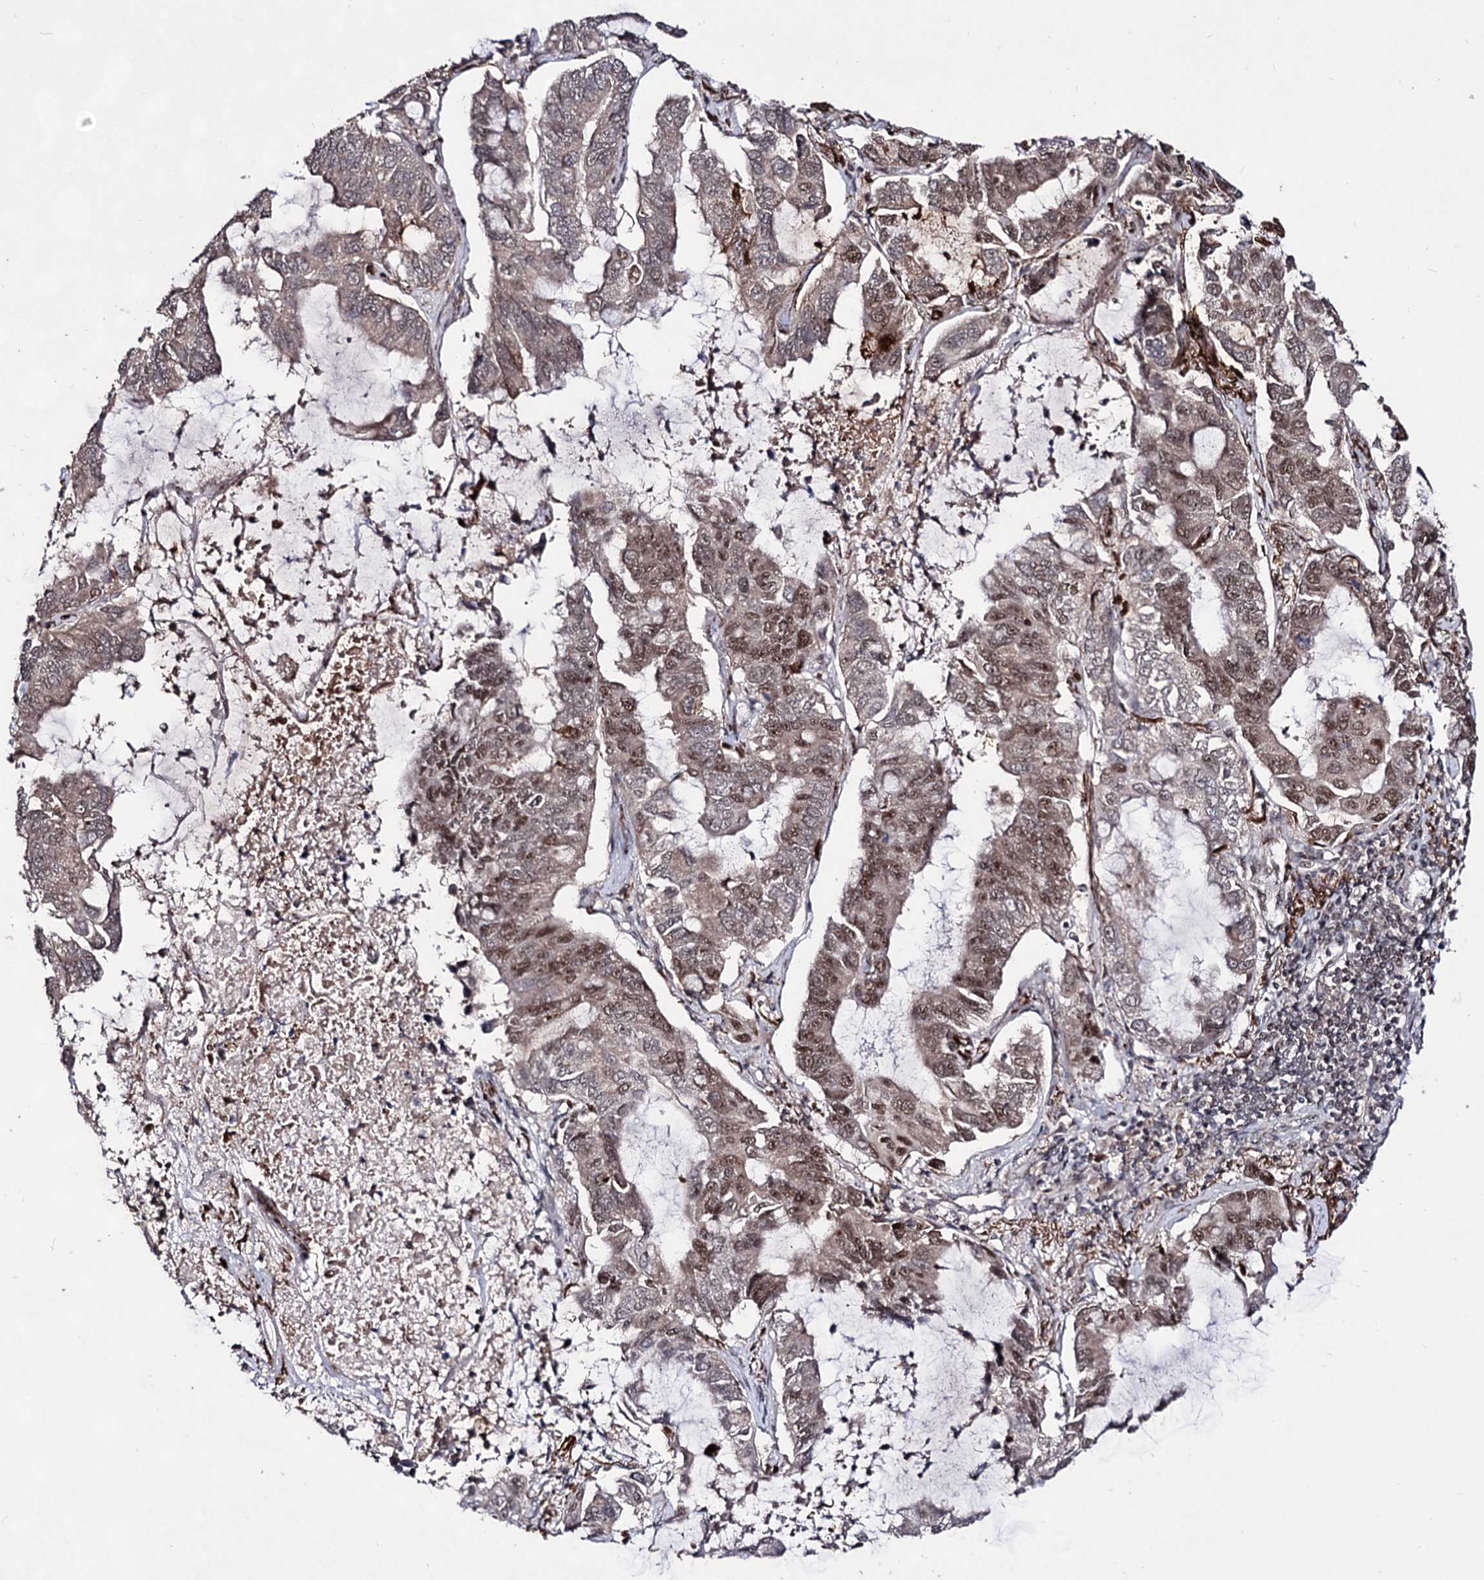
{"staining": {"intensity": "moderate", "quantity": "25%-75%", "location": "nuclear"}, "tissue": "lung cancer", "cell_type": "Tumor cells", "image_type": "cancer", "snomed": [{"axis": "morphology", "description": "Adenocarcinoma, NOS"}, {"axis": "topography", "description": "Lung"}], "caption": "Brown immunohistochemical staining in lung adenocarcinoma shows moderate nuclear expression in about 25%-75% of tumor cells.", "gene": "EXOSC10", "patient": {"sex": "male", "age": 64}}